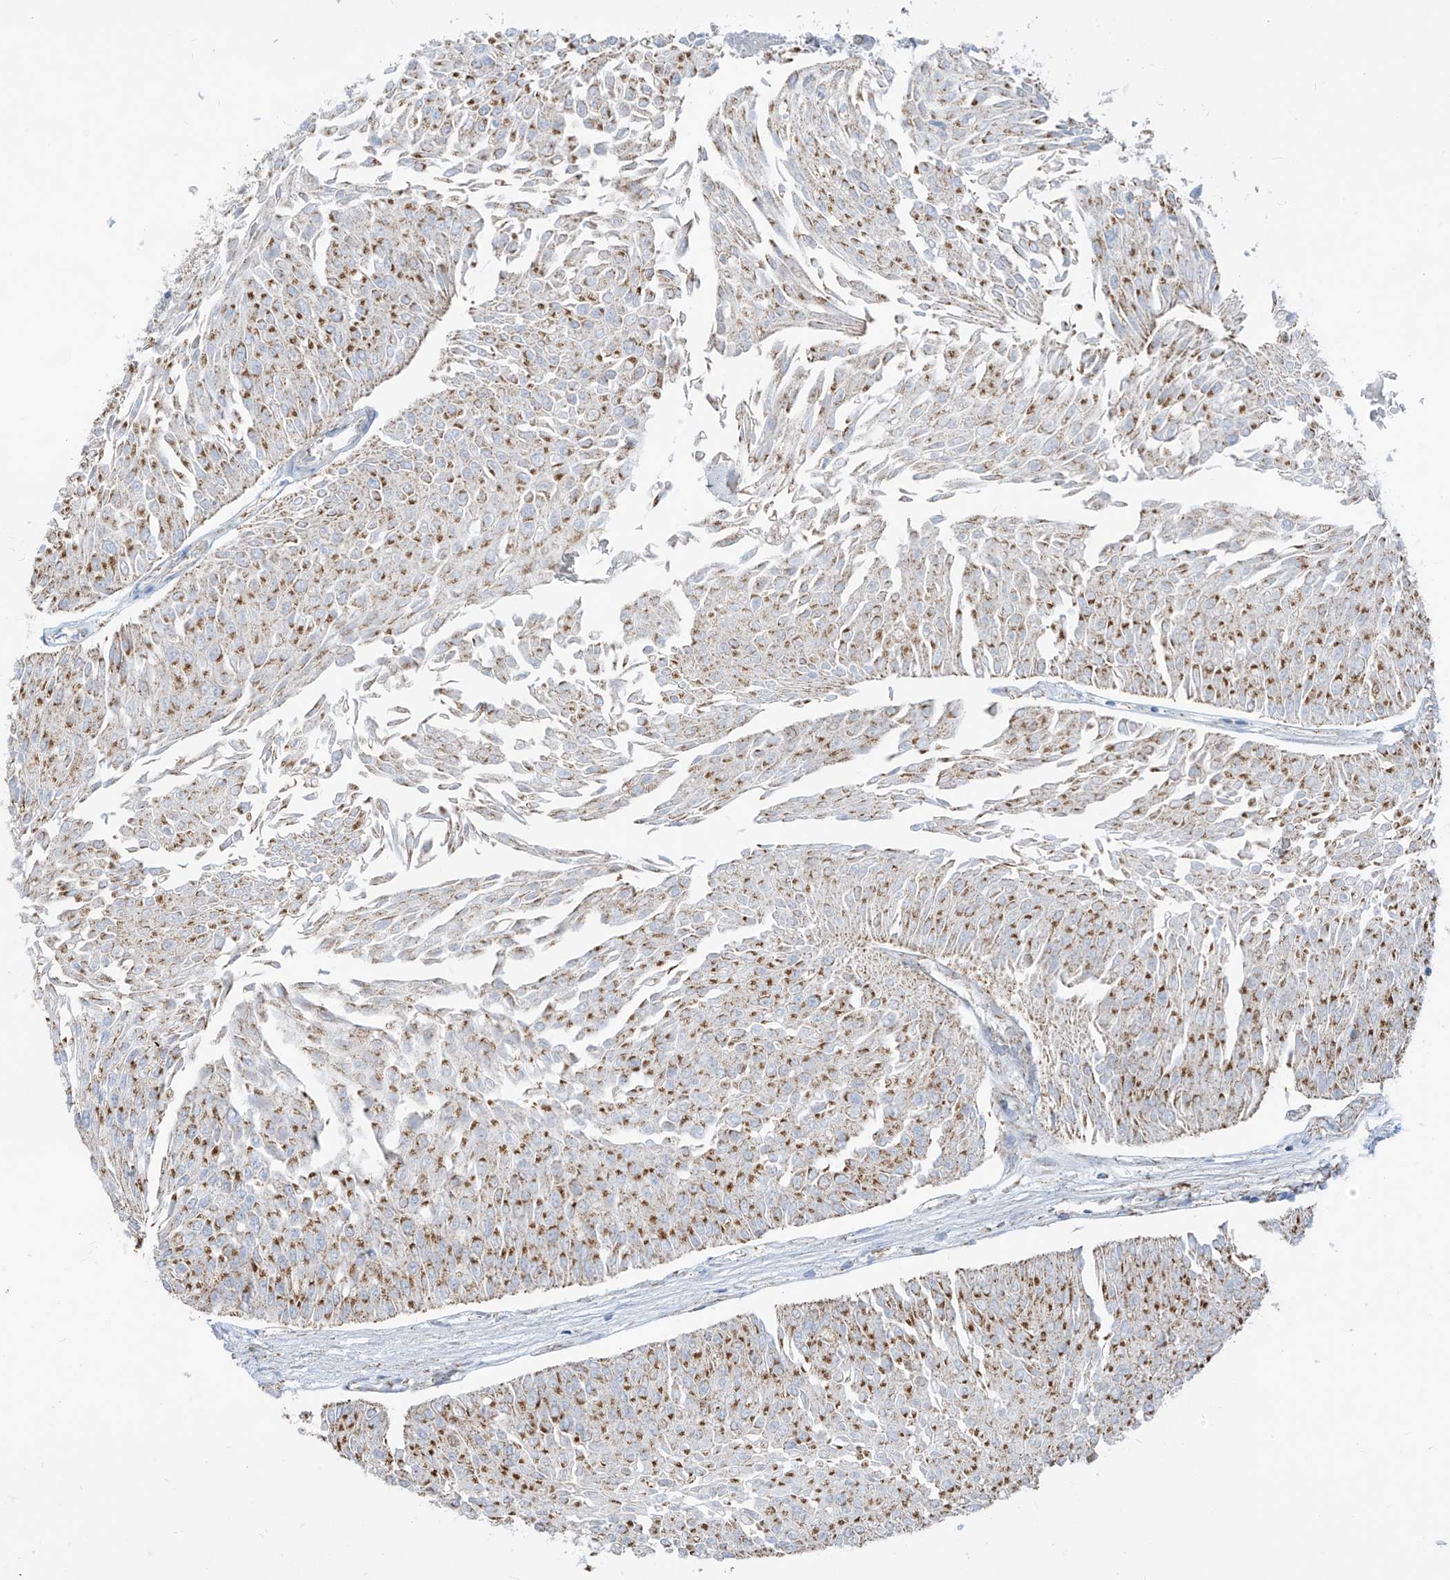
{"staining": {"intensity": "moderate", "quantity": "<25%", "location": "cytoplasmic/membranous"}, "tissue": "urothelial cancer", "cell_type": "Tumor cells", "image_type": "cancer", "snomed": [{"axis": "morphology", "description": "Urothelial carcinoma, Low grade"}, {"axis": "topography", "description": "Urinary bladder"}], "caption": "A low amount of moderate cytoplasmic/membranous staining is identified in approximately <25% of tumor cells in urothelial cancer tissue.", "gene": "ZNF404", "patient": {"sex": "male", "age": 67}}